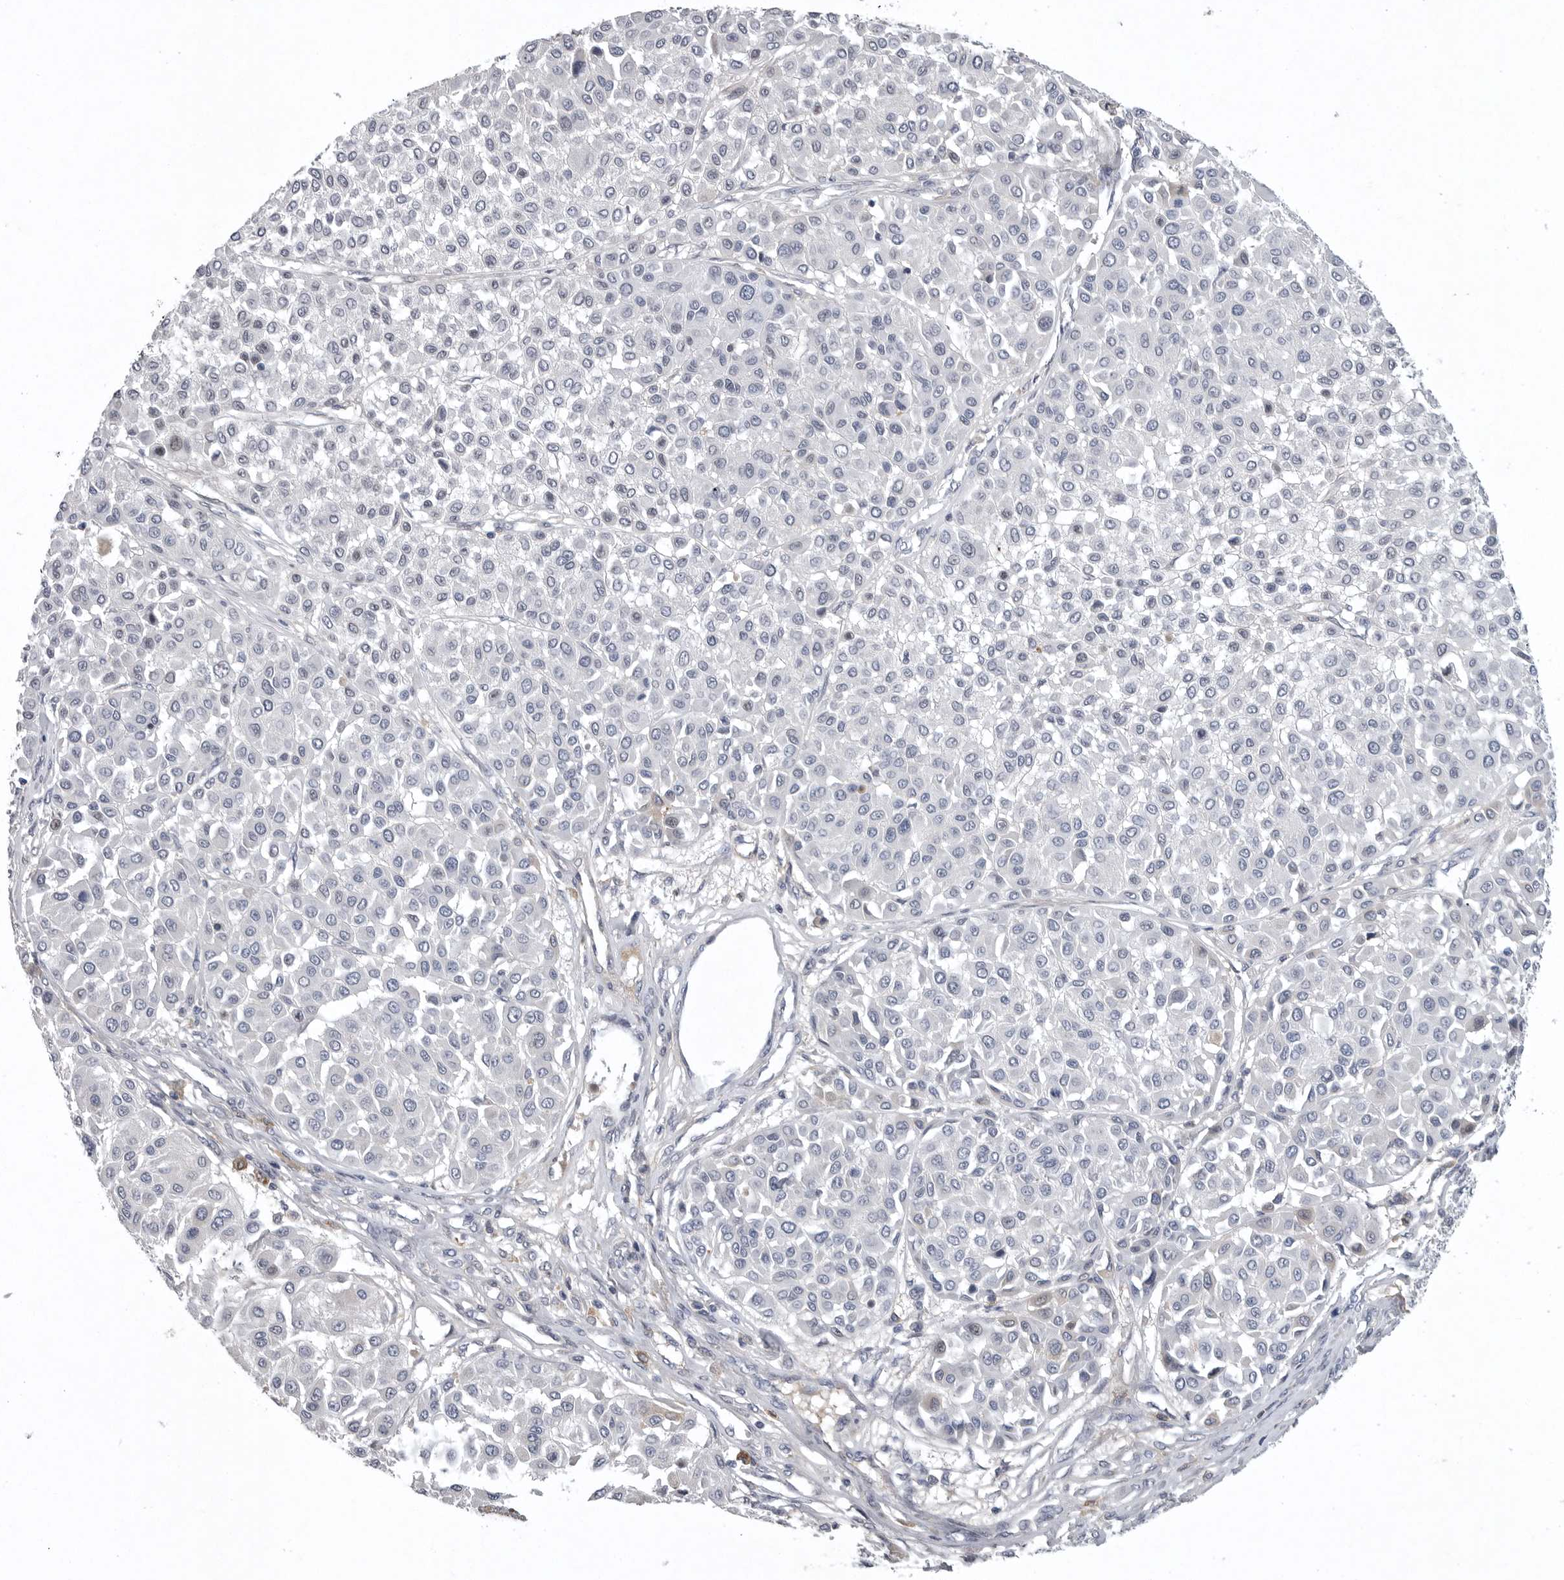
{"staining": {"intensity": "negative", "quantity": "none", "location": "none"}, "tissue": "melanoma", "cell_type": "Tumor cells", "image_type": "cancer", "snomed": [{"axis": "morphology", "description": "Malignant melanoma, Metastatic site"}, {"axis": "topography", "description": "Soft tissue"}], "caption": "Immunohistochemistry (IHC) image of human malignant melanoma (metastatic site) stained for a protein (brown), which displays no staining in tumor cells.", "gene": "CRP", "patient": {"sex": "male", "age": 41}}